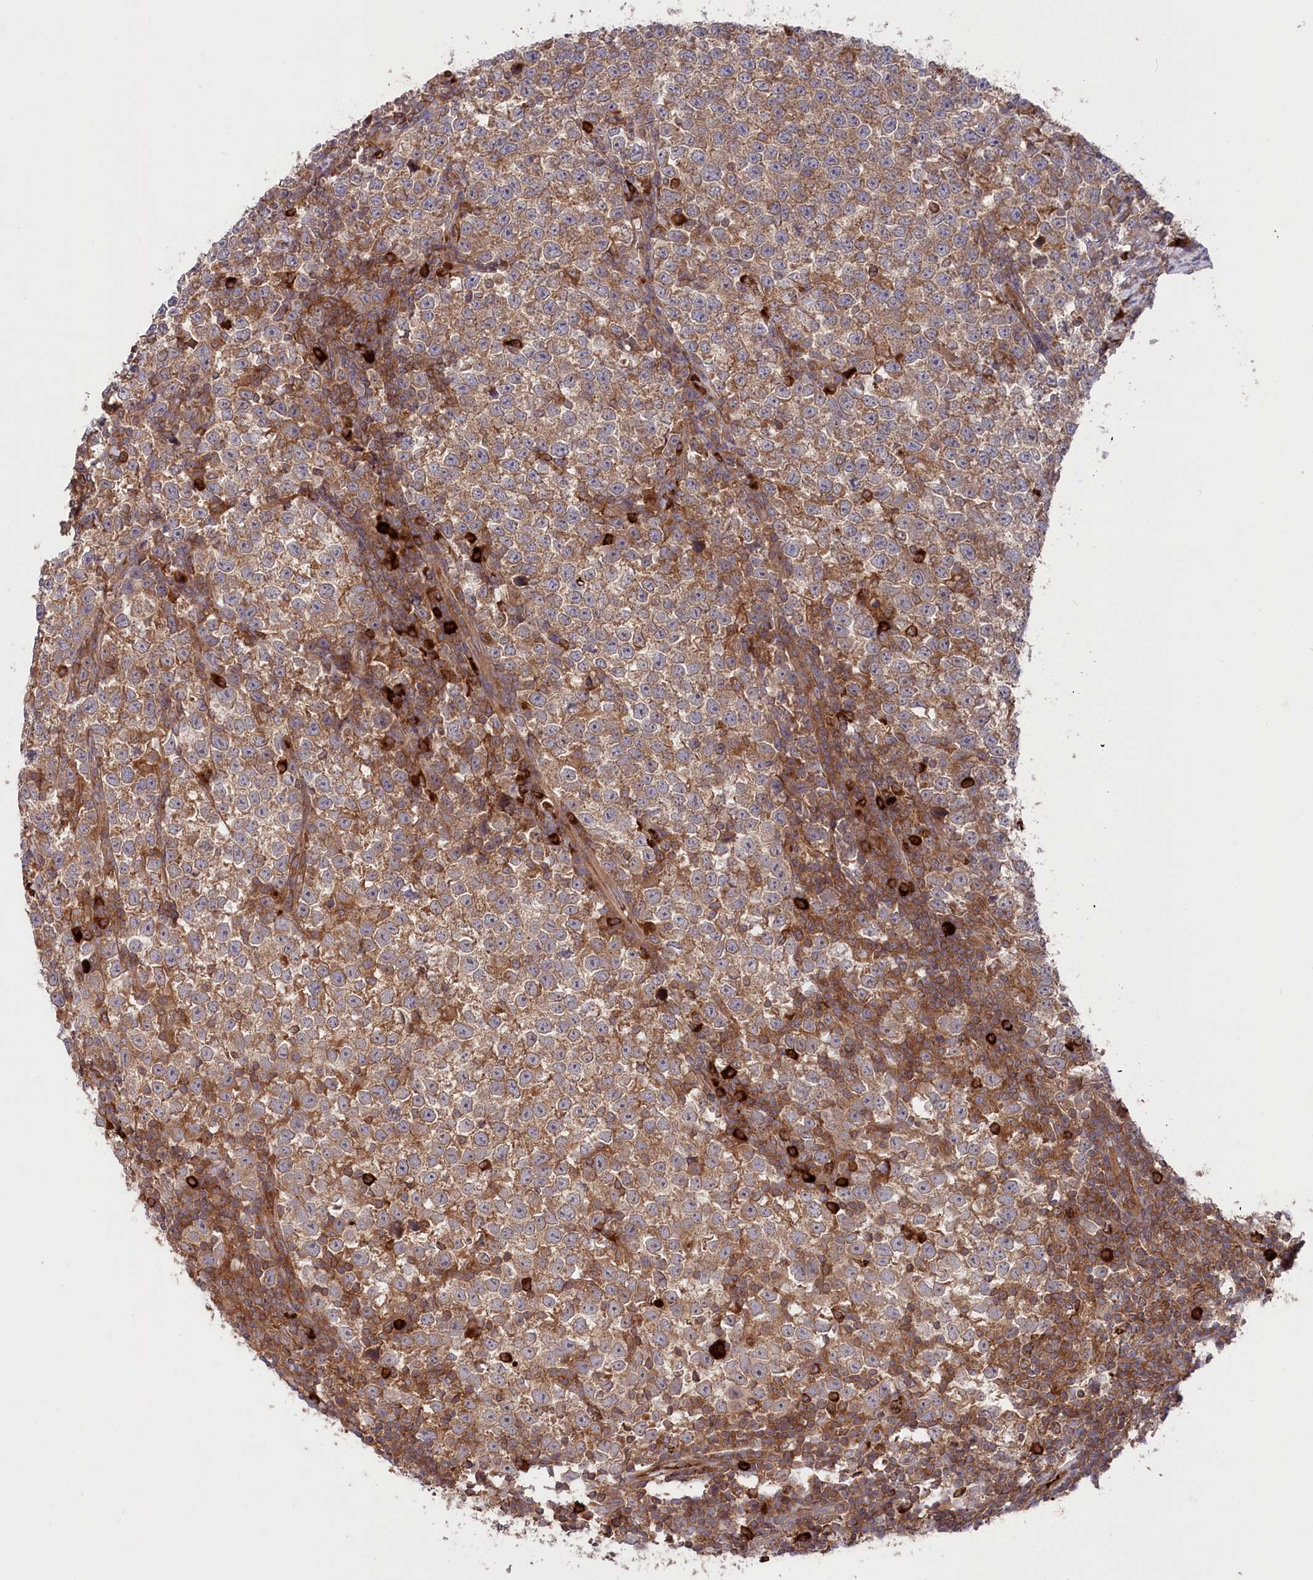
{"staining": {"intensity": "moderate", "quantity": ">75%", "location": "cytoplasmic/membranous"}, "tissue": "testis cancer", "cell_type": "Tumor cells", "image_type": "cancer", "snomed": [{"axis": "morphology", "description": "Normal tissue, NOS"}, {"axis": "morphology", "description": "Seminoma, NOS"}, {"axis": "topography", "description": "Testis"}], "caption": "Moderate cytoplasmic/membranous staining is identified in approximately >75% of tumor cells in testis cancer (seminoma).", "gene": "PPP1R21", "patient": {"sex": "male", "age": 43}}